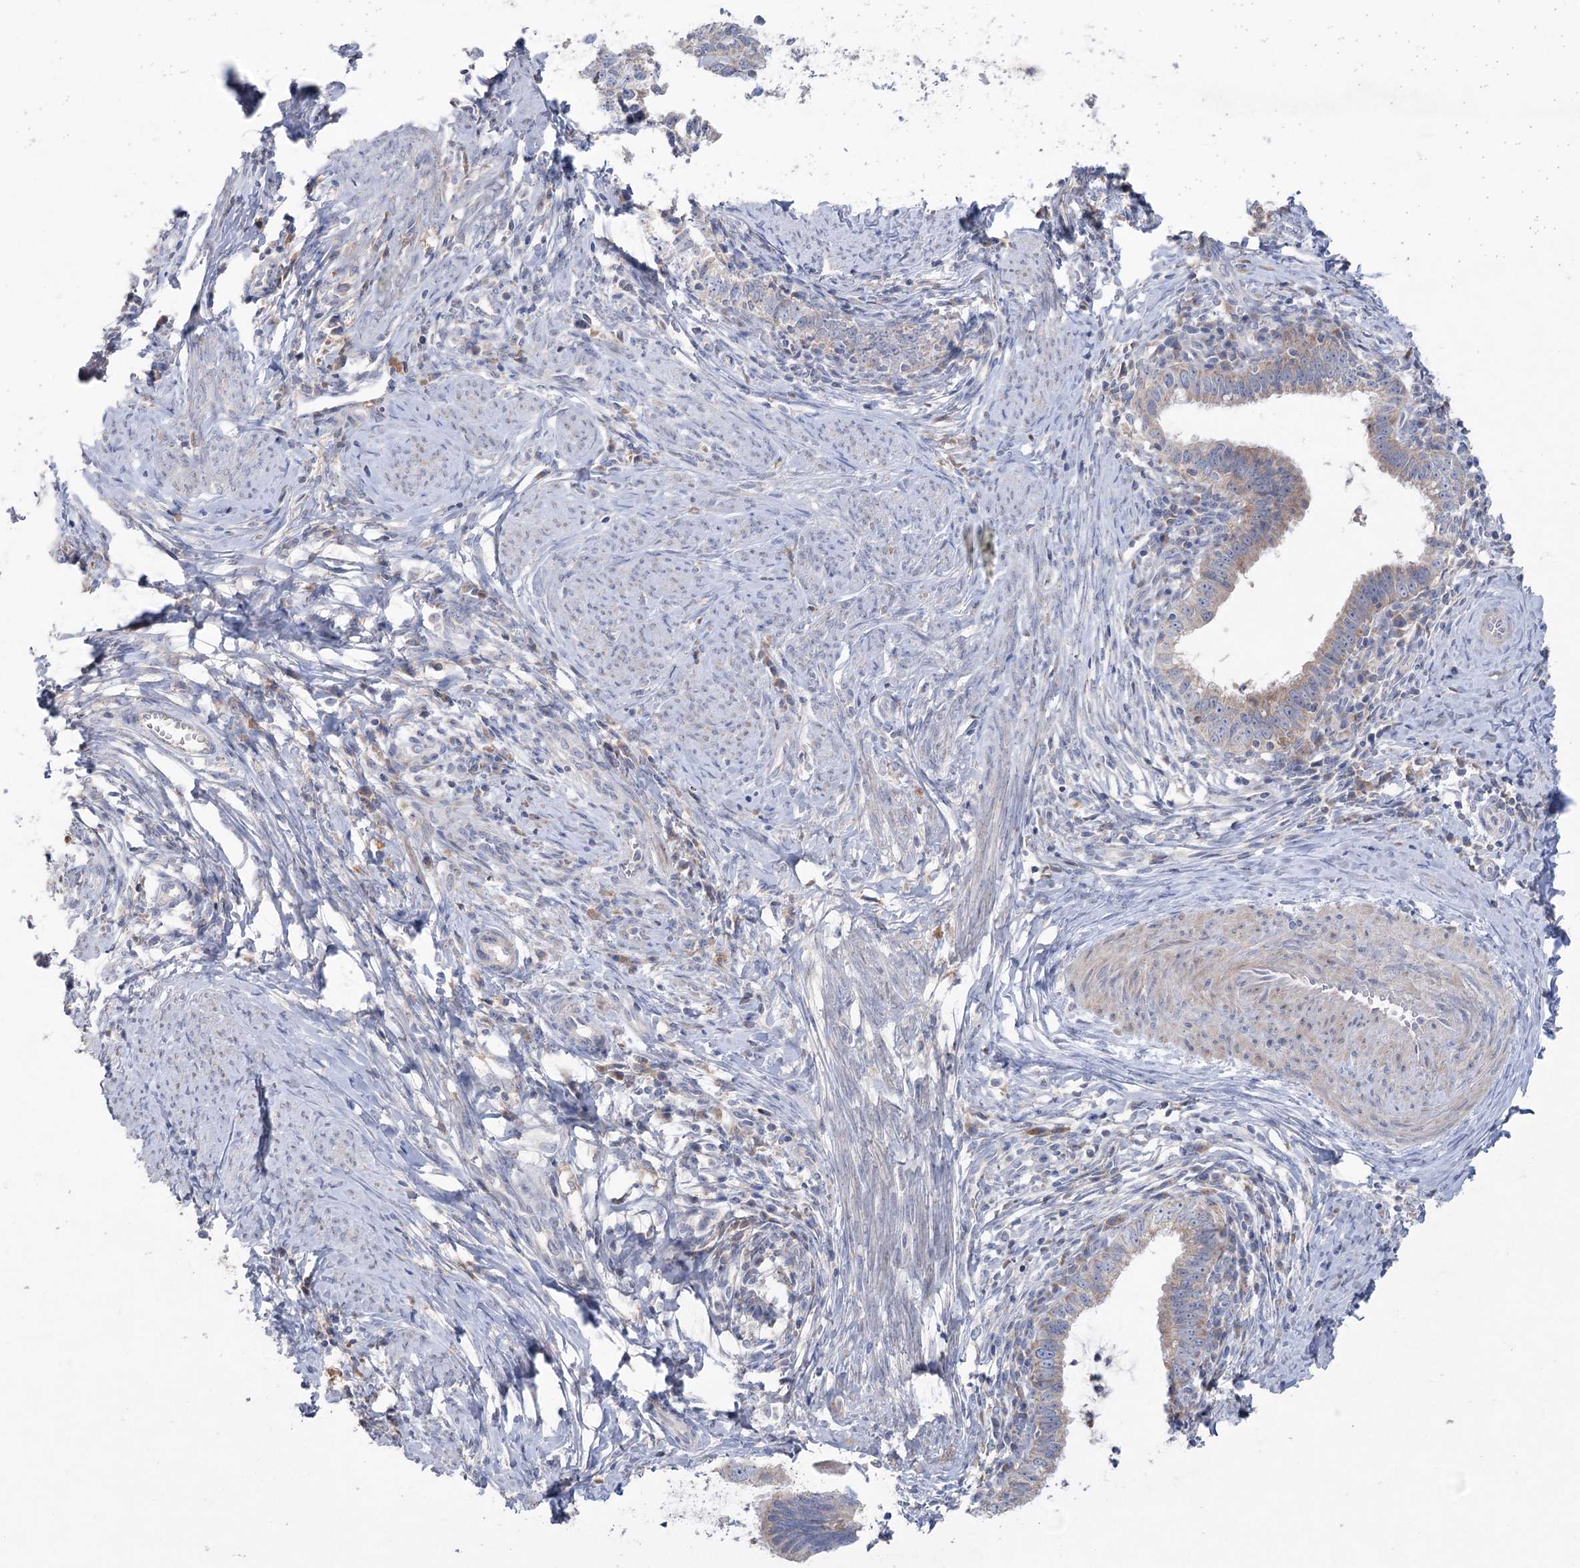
{"staining": {"intensity": "weak", "quantity": "25%-75%", "location": "cytoplasmic/membranous"}, "tissue": "cervical cancer", "cell_type": "Tumor cells", "image_type": "cancer", "snomed": [{"axis": "morphology", "description": "Adenocarcinoma, NOS"}, {"axis": "topography", "description": "Cervix"}], "caption": "Immunohistochemistry image of cervical cancer (adenocarcinoma) stained for a protein (brown), which demonstrates low levels of weak cytoplasmic/membranous expression in about 25%-75% of tumor cells.", "gene": "MTCH2", "patient": {"sex": "female", "age": 36}}